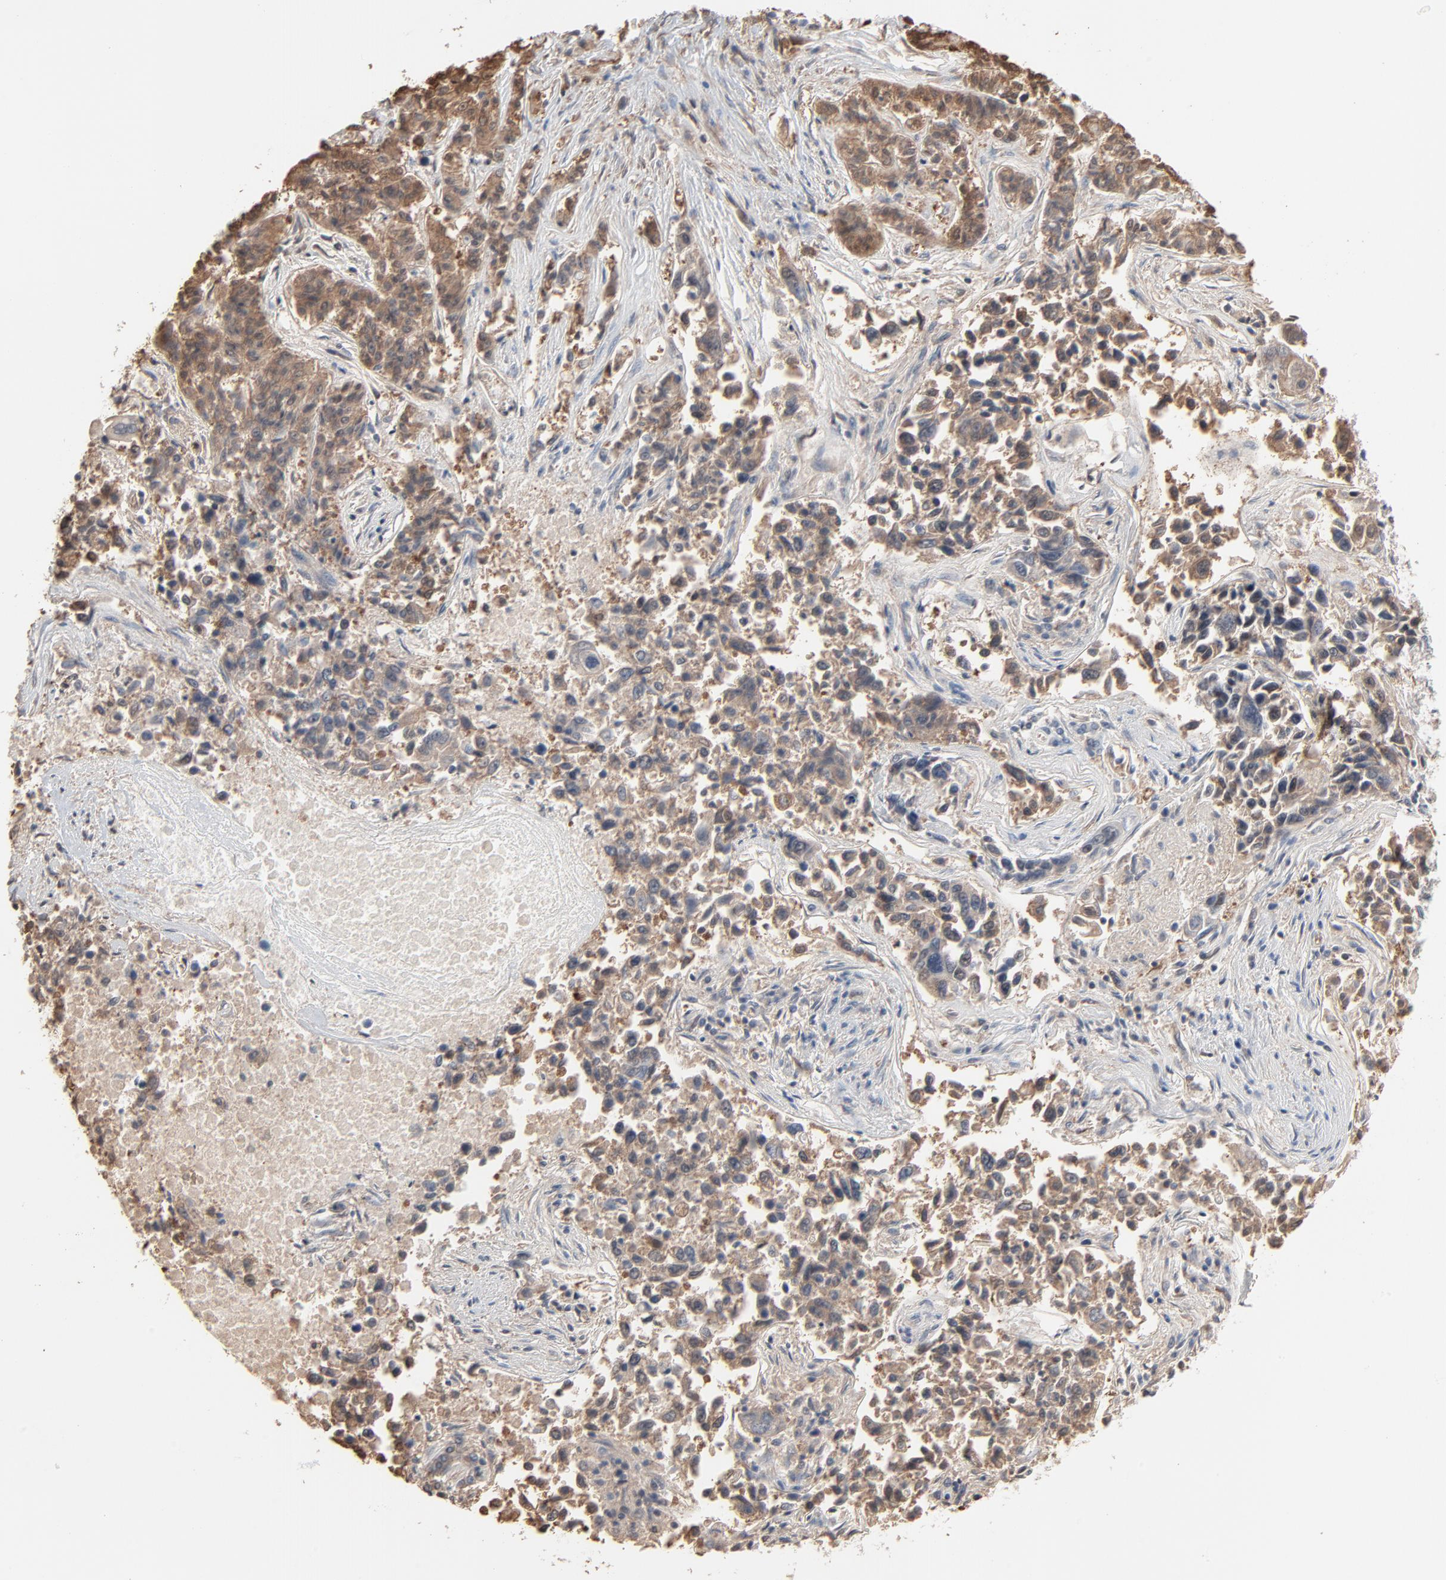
{"staining": {"intensity": "moderate", "quantity": ">75%", "location": "cytoplasmic/membranous"}, "tissue": "lung cancer", "cell_type": "Tumor cells", "image_type": "cancer", "snomed": [{"axis": "morphology", "description": "Adenocarcinoma, NOS"}, {"axis": "topography", "description": "Lung"}], "caption": "The micrograph displays a brown stain indicating the presence of a protein in the cytoplasmic/membranous of tumor cells in adenocarcinoma (lung).", "gene": "CCT5", "patient": {"sex": "male", "age": 84}}